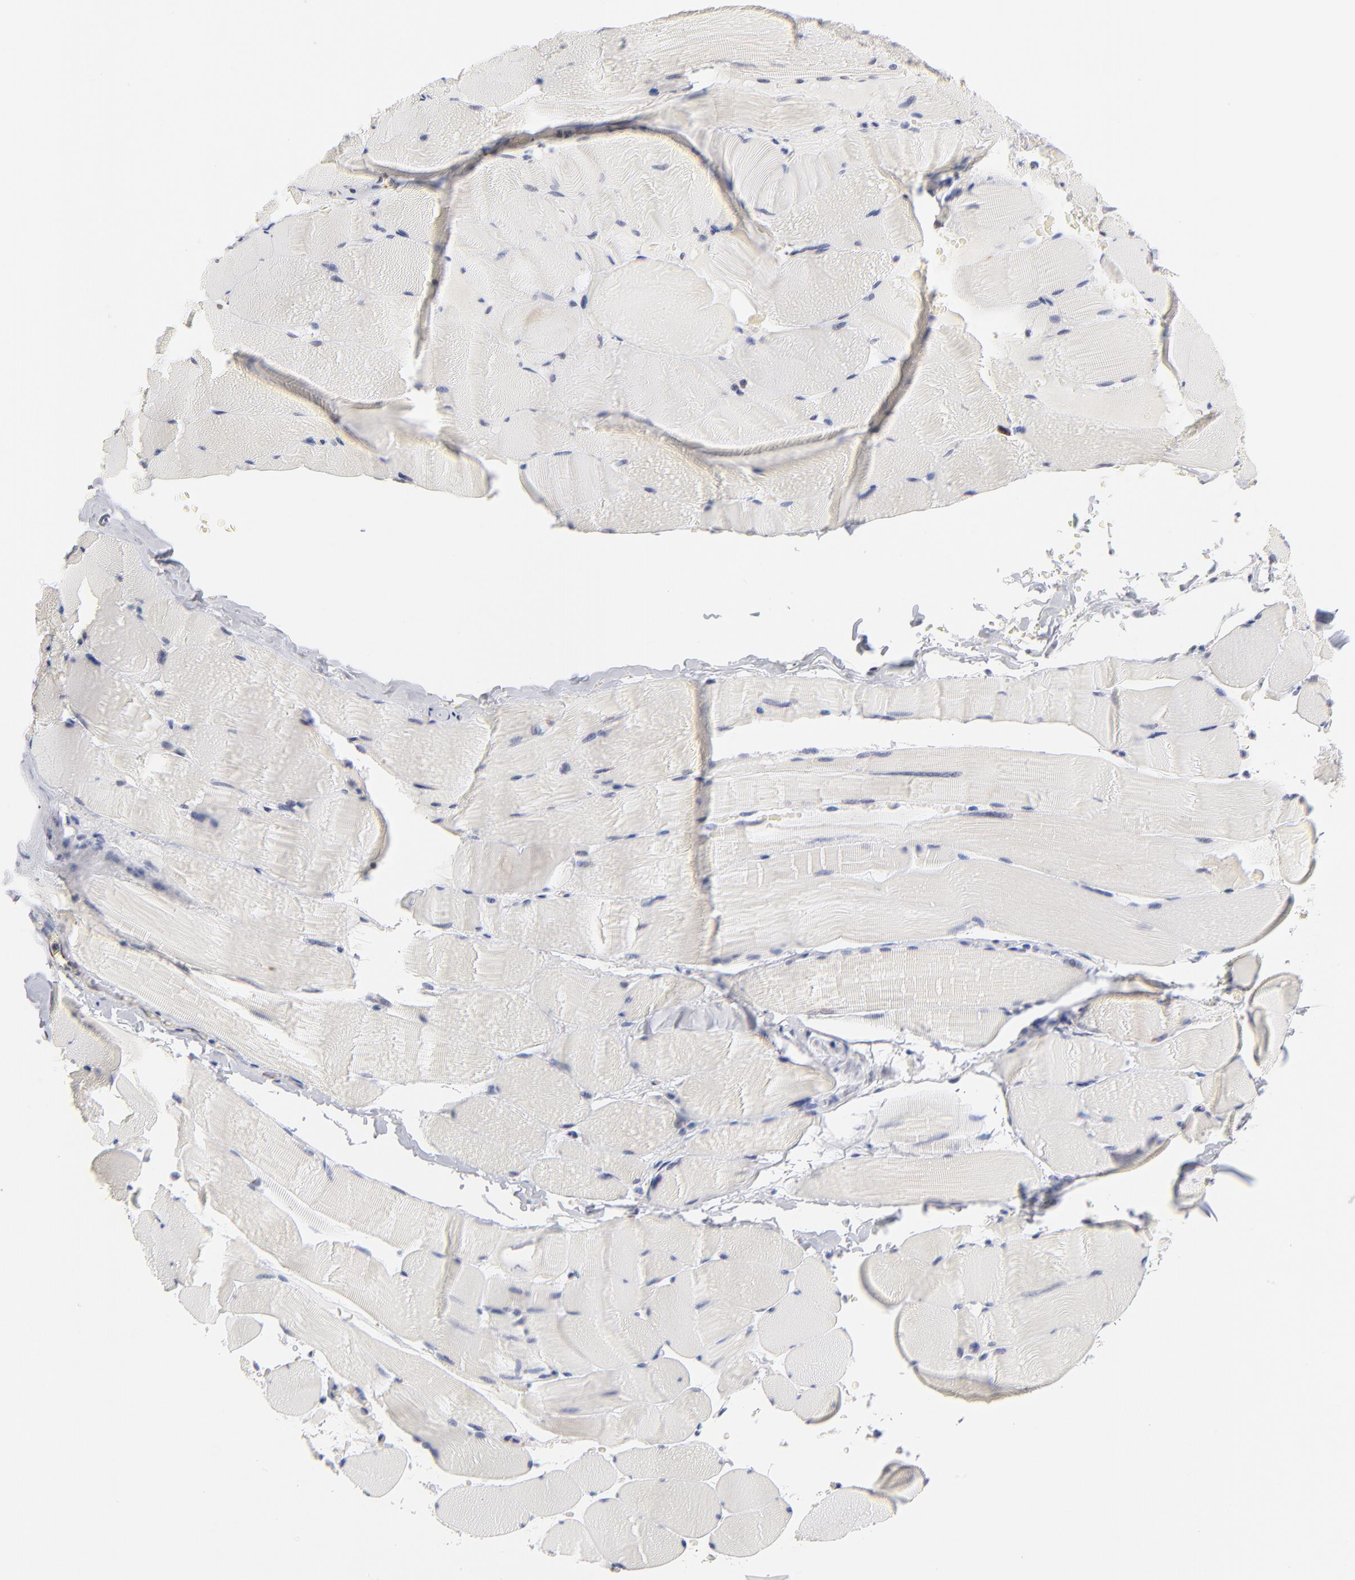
{"staining": {"intensity": "negative", "quantity": "none", "location": "none"}, "tissue": "skeletal muscle", "cell_type": "Myocytes", "image_type": "normal", "snomed": [{"axis": "morphology", "description": "Normal tissue, NOS"}, {"axis": "topography", "description": "Skeletal muscle"}], "caption": "This is a photomicrograph of IHC staining of benign skeletal muscle, which shows no staining in myocytes.", "gene": "MRPL58", "patient": {"sex": "male", "age": 62}}